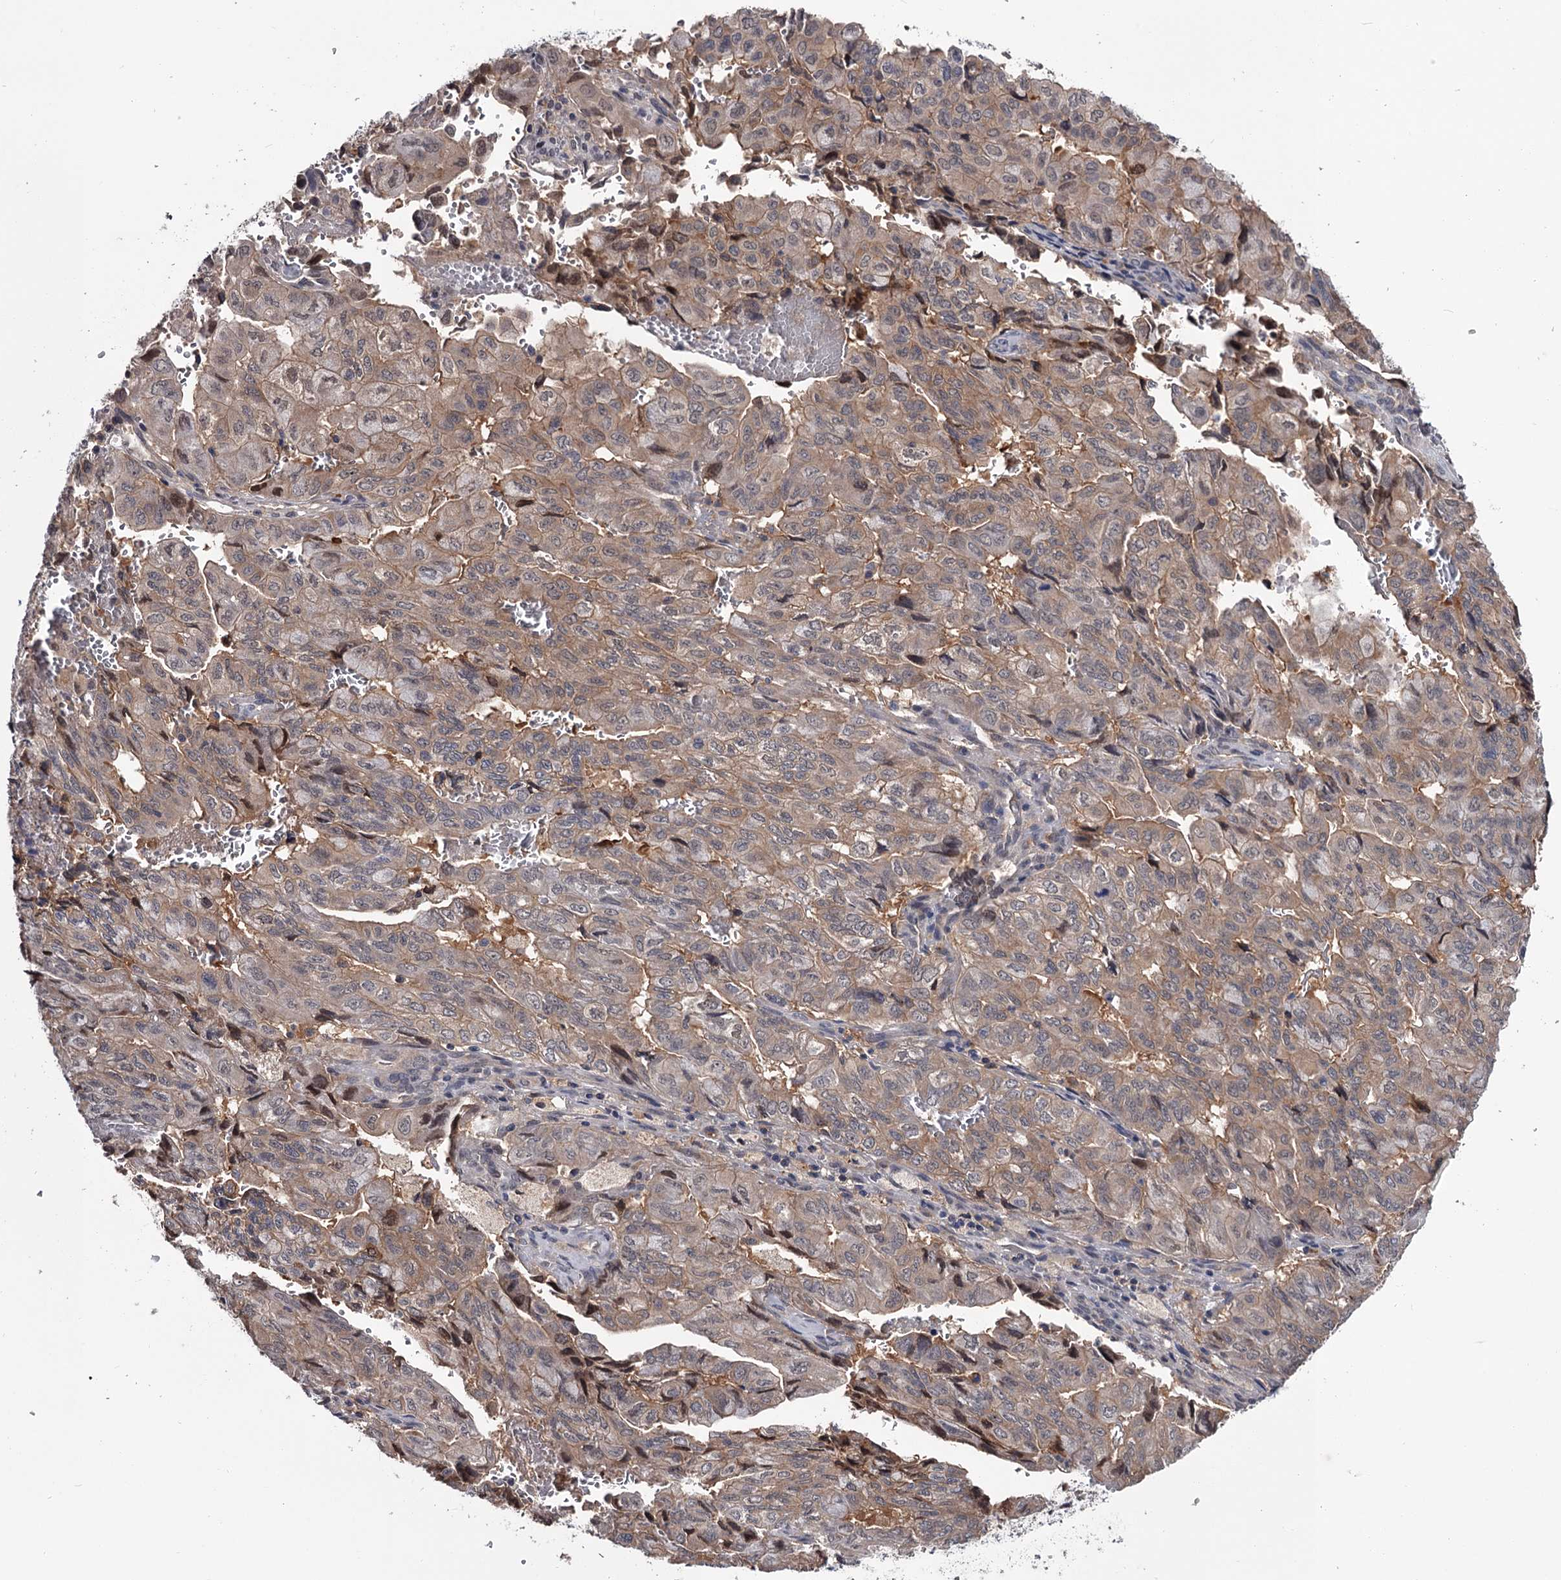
{"staining": {"intensity": "weak", "quantity": "25%-75%", "location": "cytoplasmic/membranous"}, "tissue": "pancreatic cancer", "cell_type": "Tumor cells", "image_type": "cancer", "snomed": [{"axis": "morphology", "description": "Adenocarcinoma, NOS"}, {"axis": "topography", "description": "Pancreas"}], "caption": "Tumor cells exhibit low levels of weak cytoplasmic/membranous expression in about 25%-75% of cells in pancreatic cancer.", "gene": "DAO", "patient": {"sex": "male", "age": 59}}